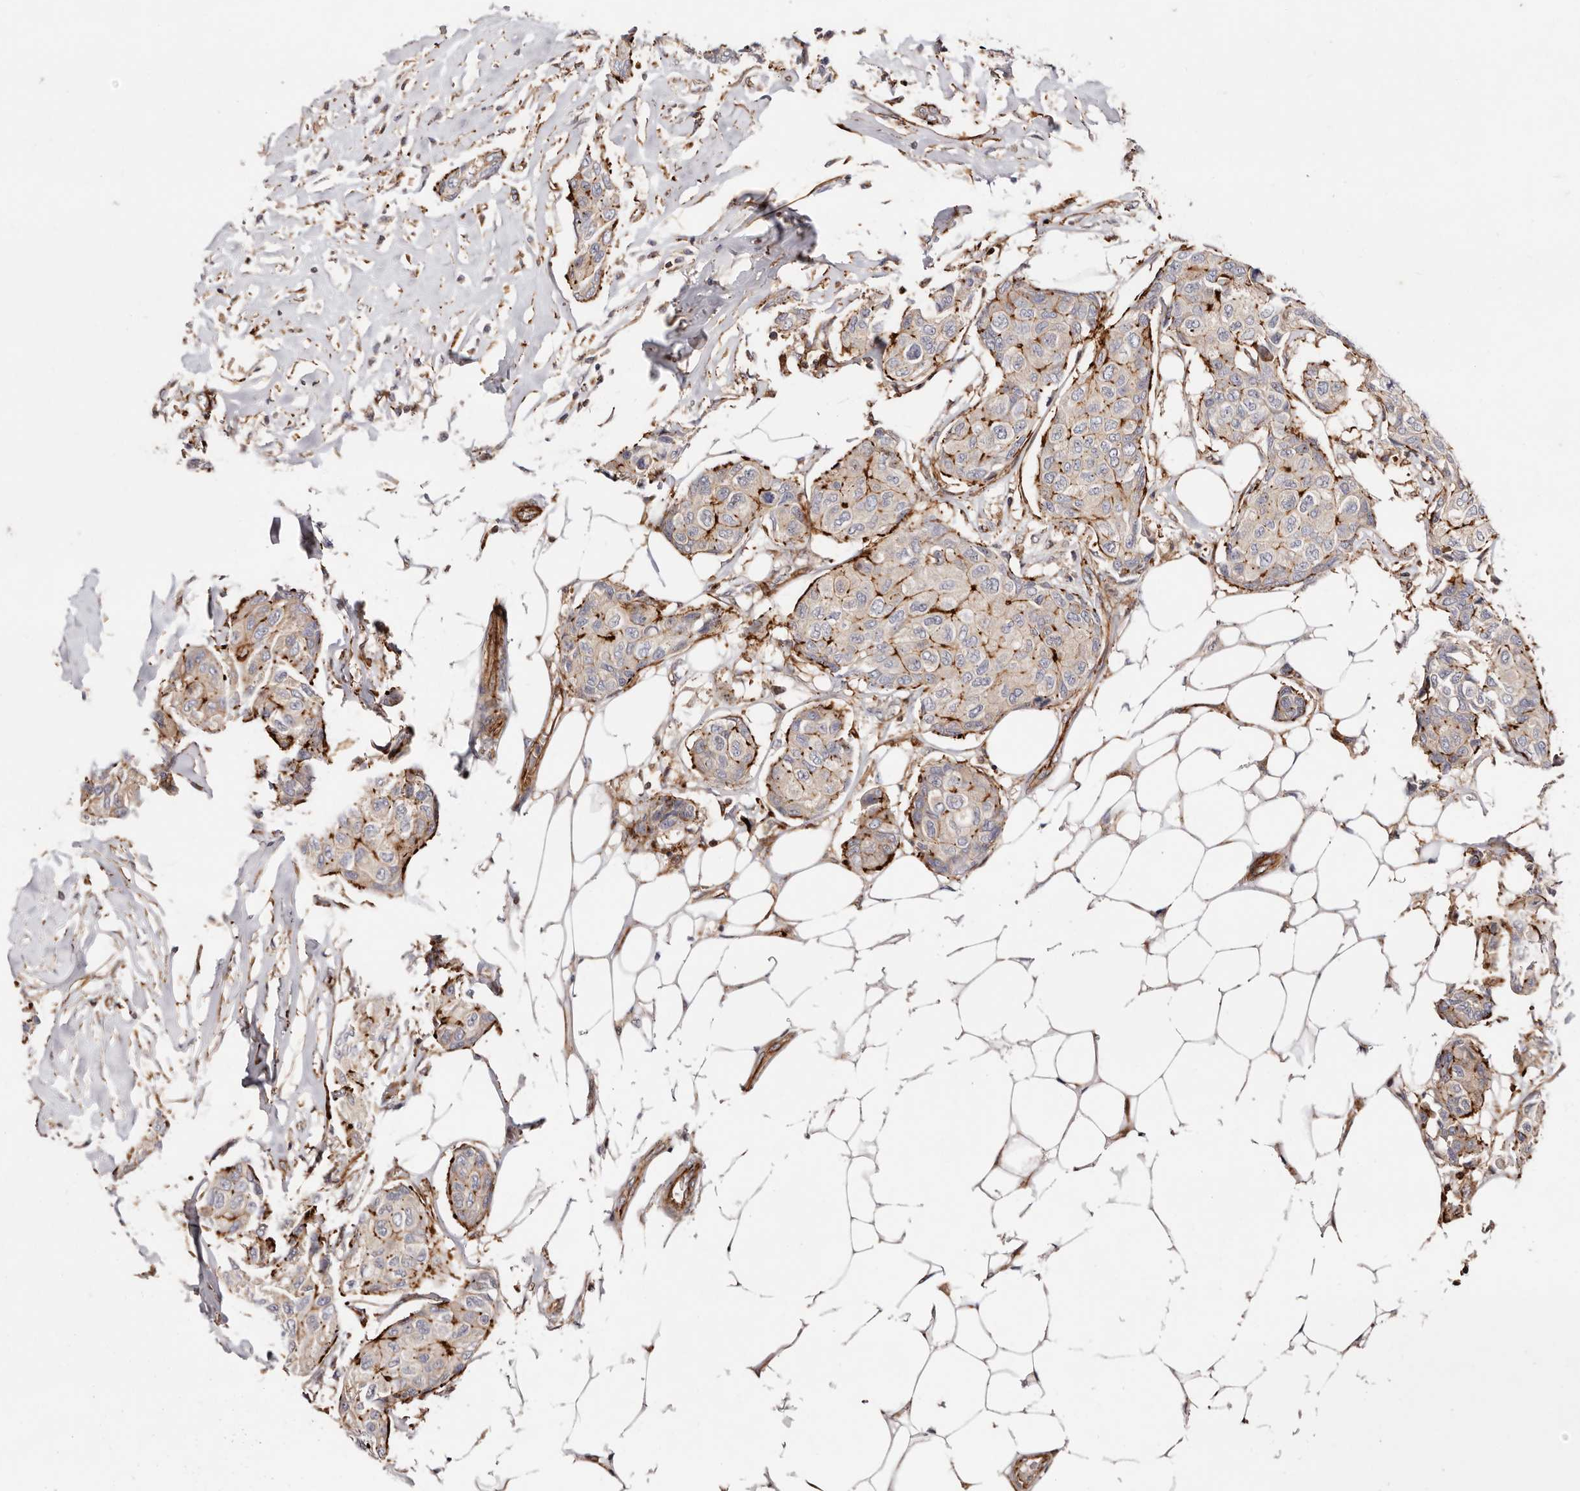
{"staining": {"intensity": "strong", "quantity": "<25%", "location": "cytoplasmic/membranous"}, "tissue": "breast cancer", "cell_type": "Tumor cells", "image_type": "cancer", "snomed": [{"axis": "morphology", "description": "Duct carcinoma"}, {"axis": "topography", "description": "Breast"}], "caption": "Brown immunohistochemical staining in breast intraductal carcinoma demonstrates strong cytoplasmic/membranous positivity in about <25% of tumor cells.", "gene": "PTPN22", "patient": {"sex": "female", "age": 80}}